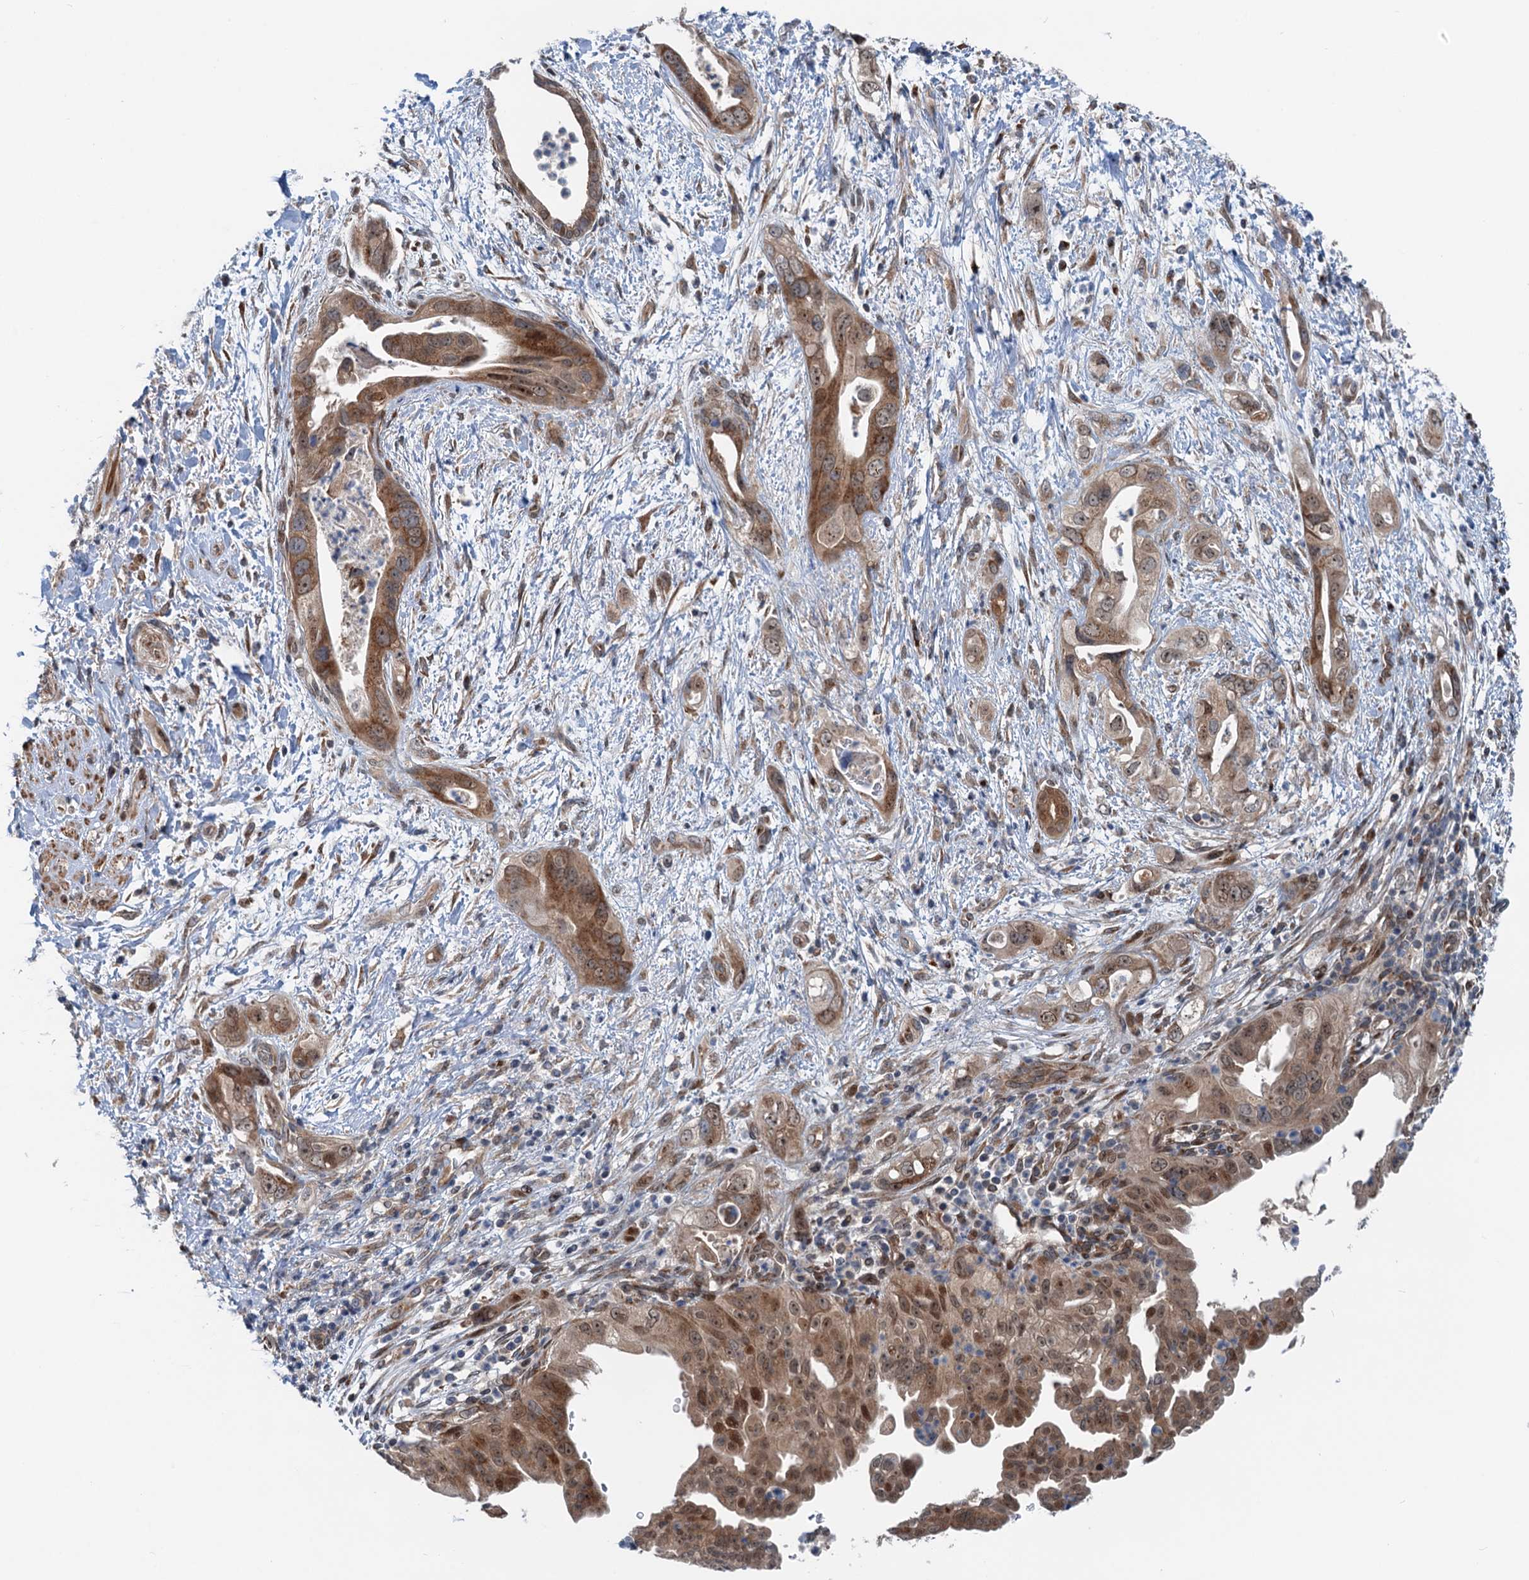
{"staining": {"intensity": "moderate", "quantity": ">75%", "location": "cytoplasmic/membranous,nuclear"}, "tissue": "pancreatic cancer", "cell_type": "Tumor cells", "image_type": "cancer", "snomed": [{"axis": "morphology", "description": "Adenocarcinoma, NOS"}, {"axis": "topography", "description": "Pancreas"}], "caption": "There is medium levels of moderate cytoplasmic/membranous and nuclear staining in tumor cells of adenocarcinoma (pancreatic), as demonstrated by immunohistochemical staining (brown color).", "gene": "DYNC2I2", "patient": {"sex": "female", "age": 78}}